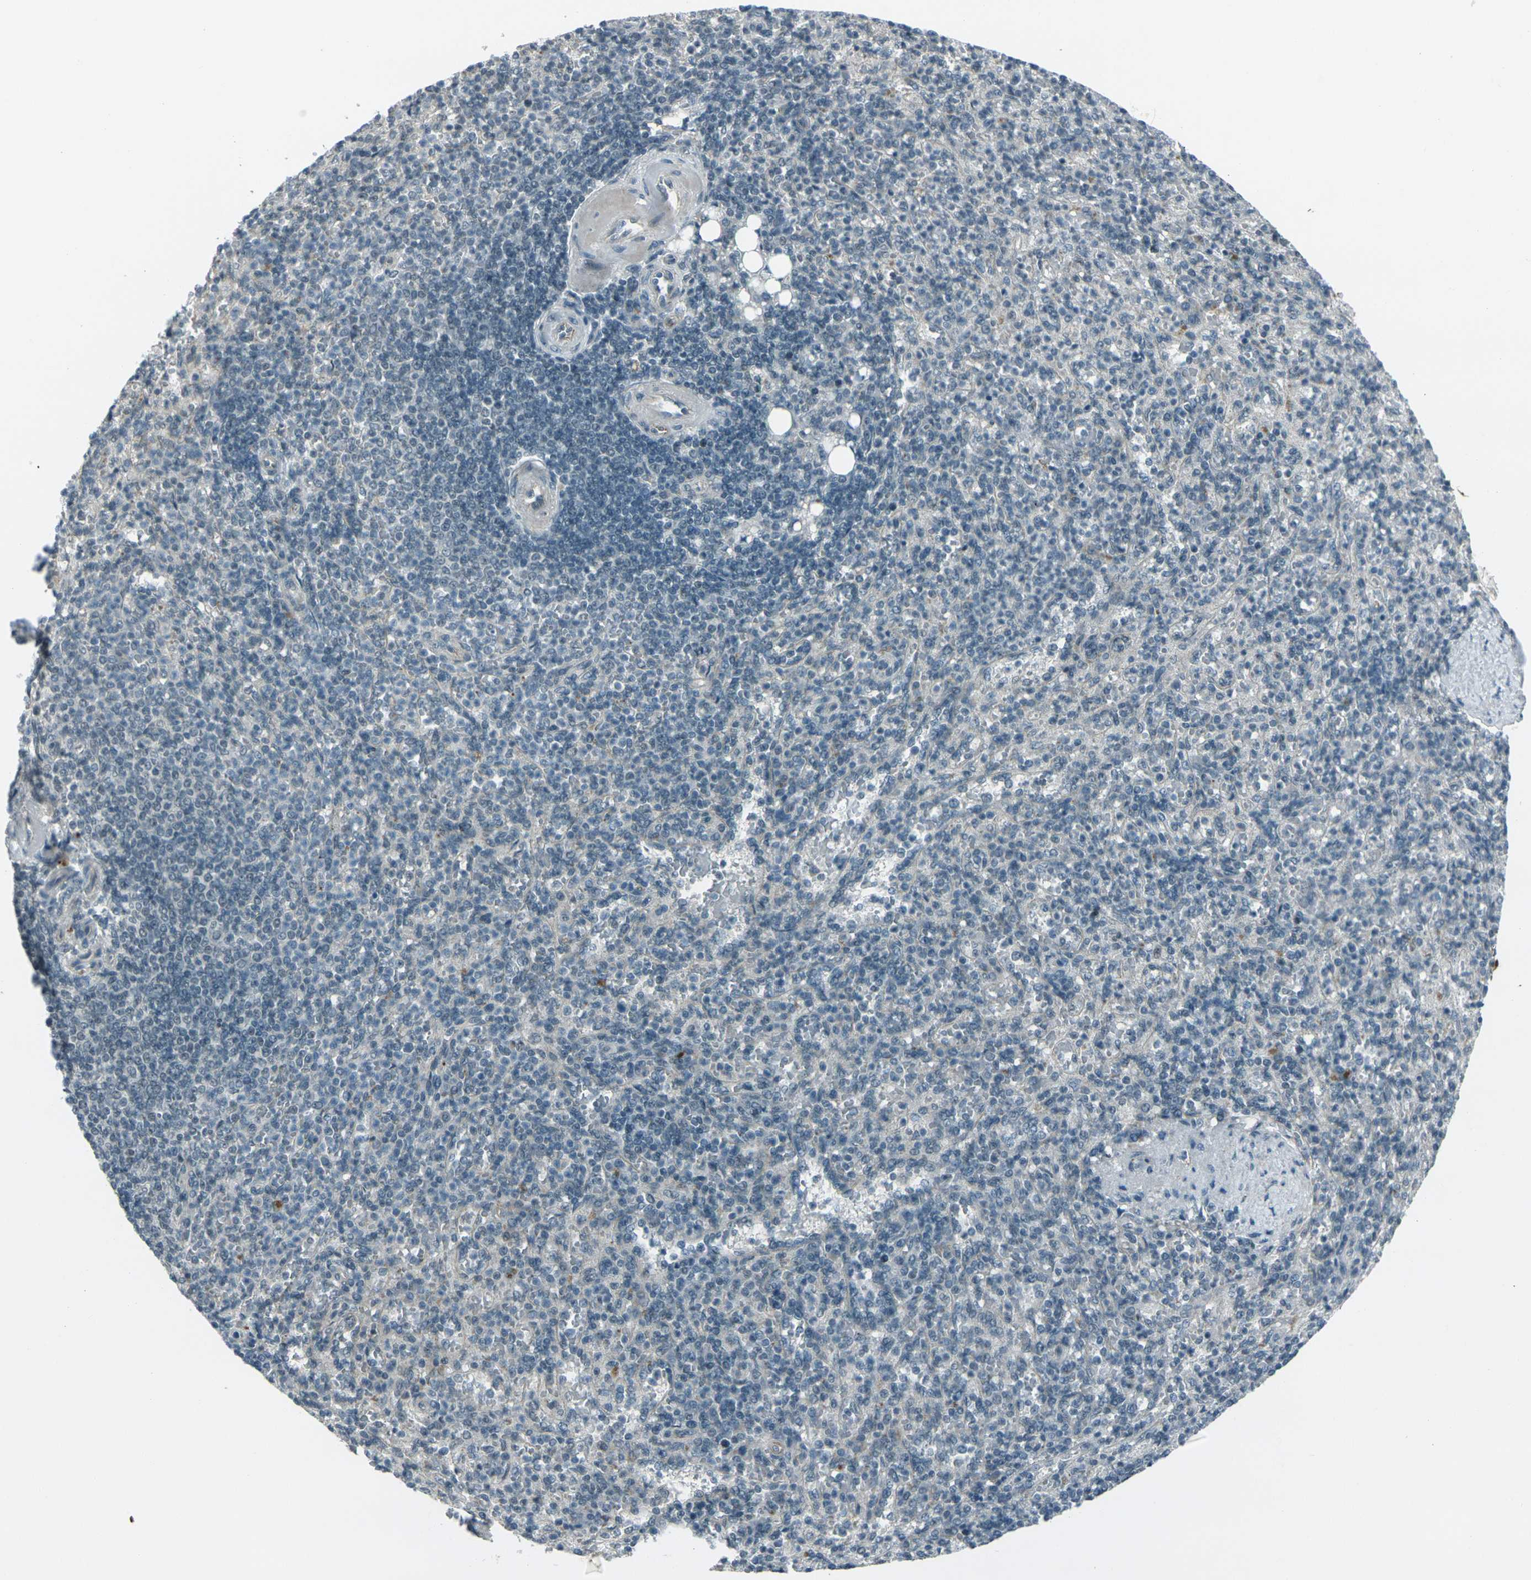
{"staining": {"intensity": "negative", "quantity": "none", "location": "none"}, "tissue": "spleen", "cell_type": "Cells in red pulp", "image_type": "normal", "snomed": [{"axis": "morphology", "description": "Normal tissue, NOS"}, {"axis": "topography", "description": "Spleen"}], "caption": "This micrograph is of benign spleen stained with IHC to label a protein in brown with the nuclei are counter-stained blue. There is no positivity in cells in red pulp.", "gene": "GPR19", "patient": {"sex": "female", "age": 74}}